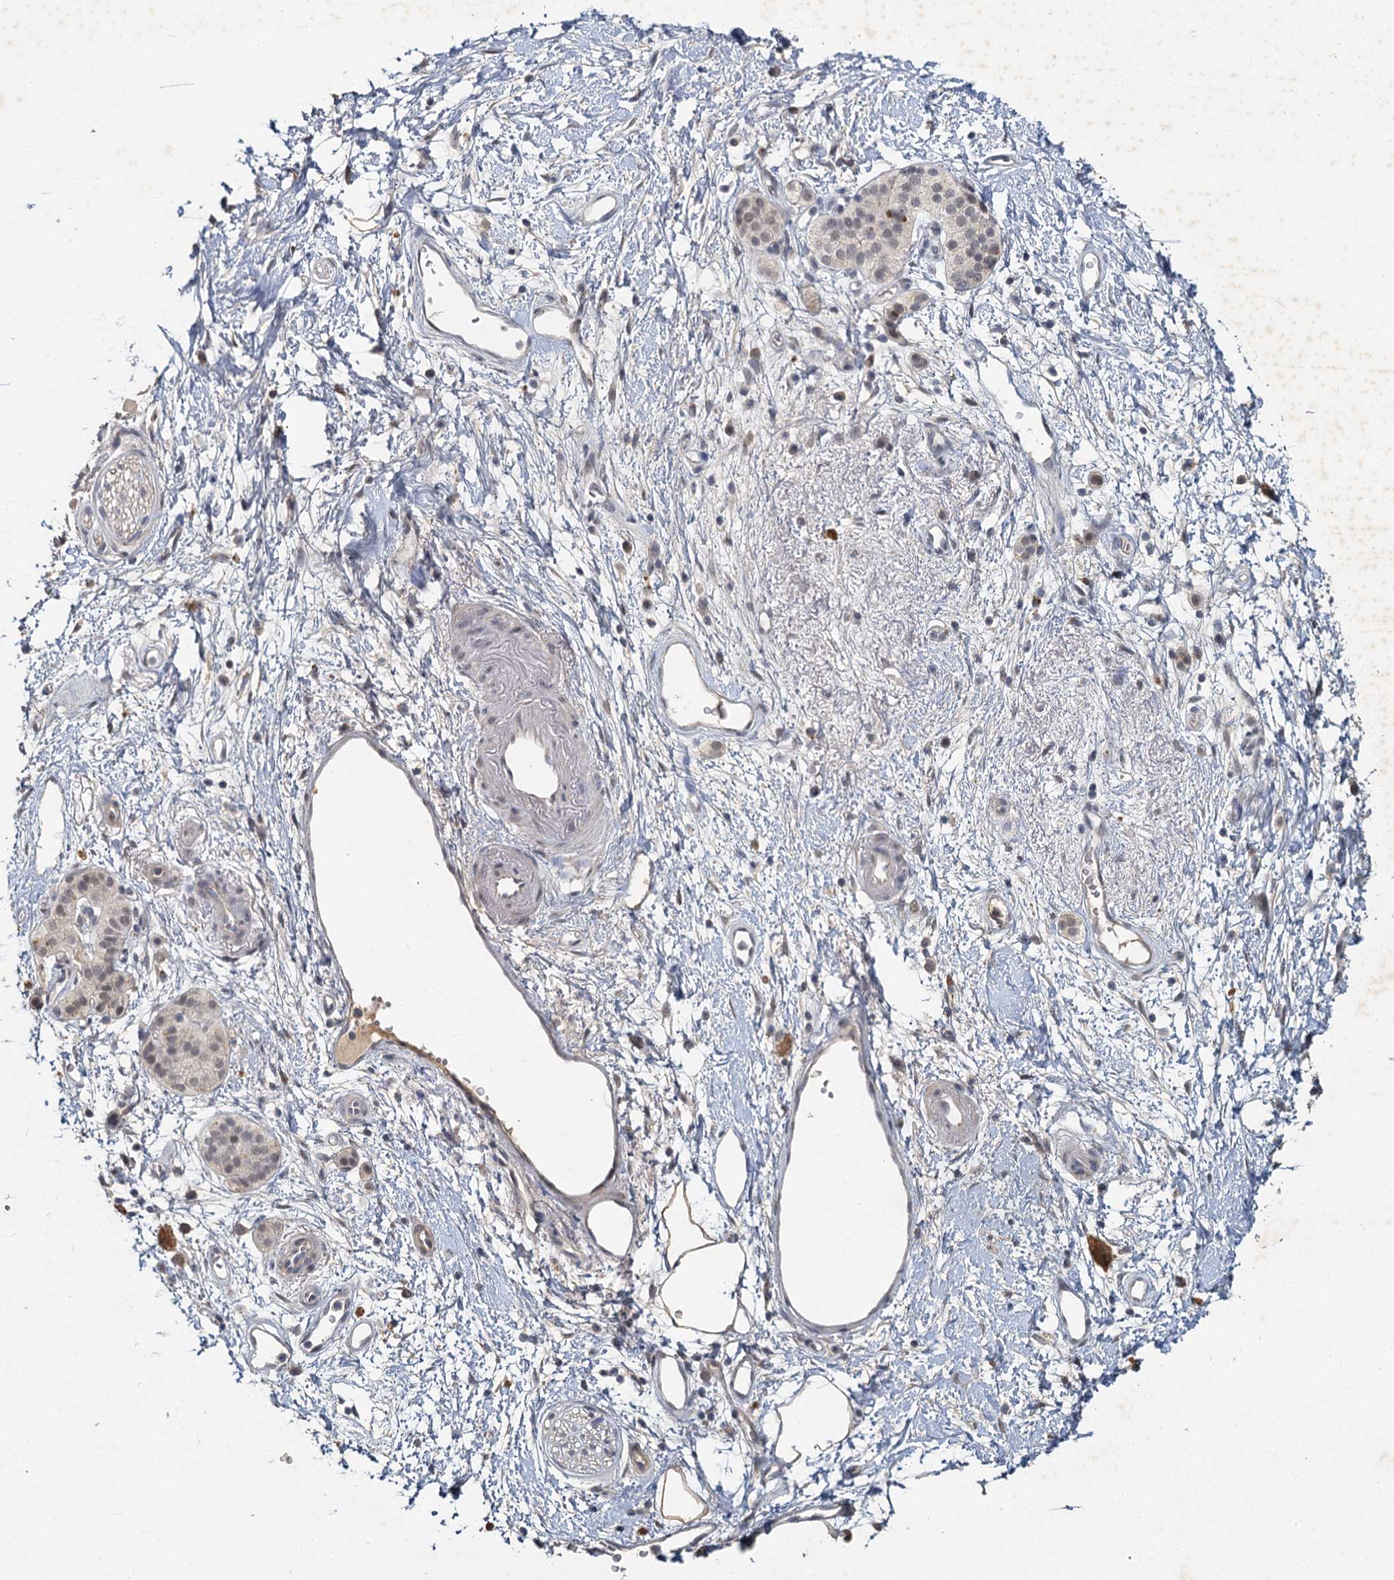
{"staining": {"intensity": "negative", "quantity": "none", "location": "none"}, "tissue": "pancreatic cancer", "cell_type": "Tumor cells", "image_type": "cancer", "snomed": [{"axis": "morphology", "description": "Adenocarcinoma, NOS"}, {"axis": "topography", "description": "Pancreas"}], "caption": "Tumor cells are negative for protein expression in human pancreatic cancer.", "gene": "MUCL1", "patient": {"sex": "male", "age": 68}}